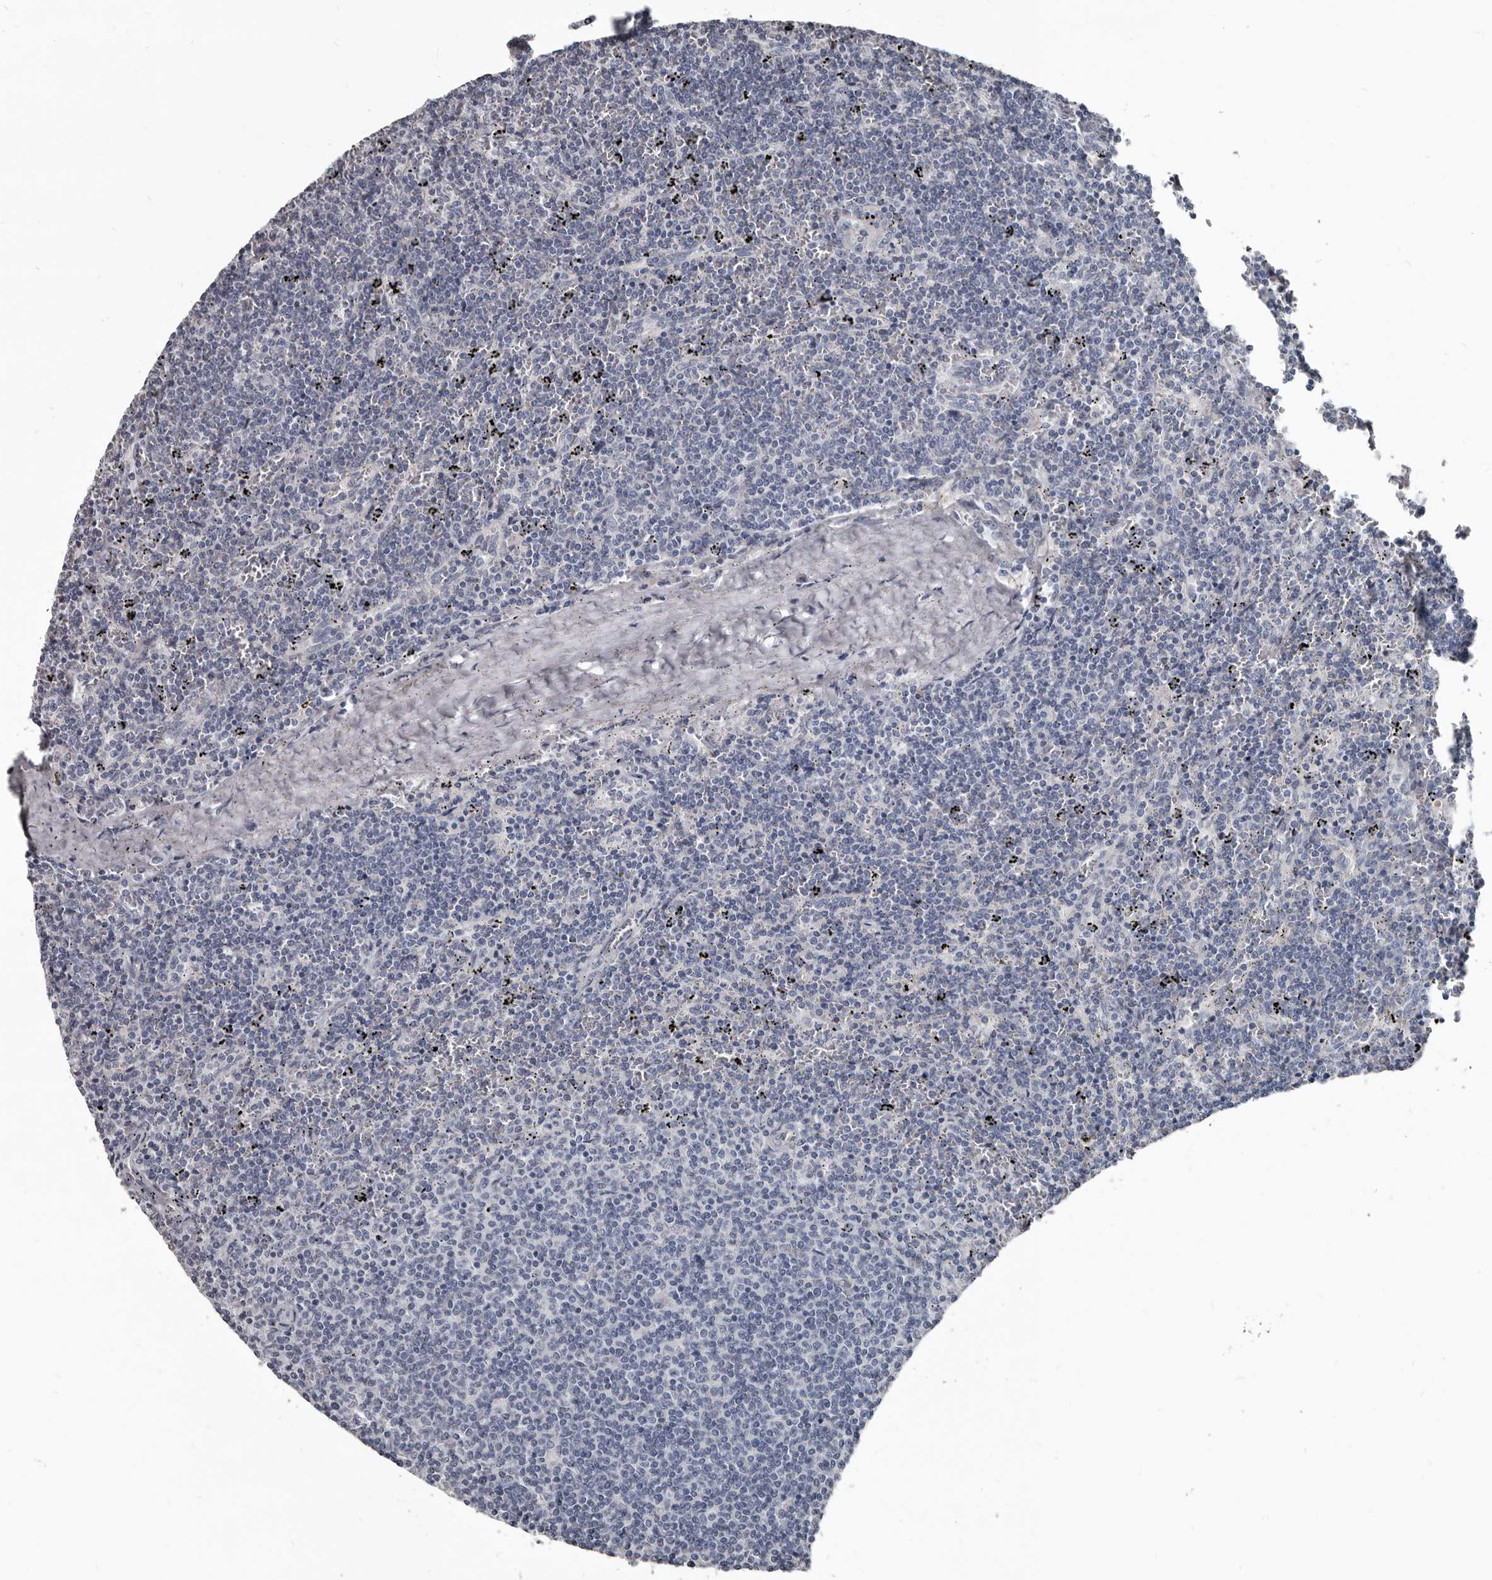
{"staining": {"intensity": "negative", "quantity": "none", "location": "none"}, "tissue": "lymphoma", "cell_type": "Tumor cells", "image_type": "cancer", "snomed": [{"axis": "morphology", "description": "Malignant lymphoma, non-Hodgkin's type, Low grade"}, {"axis": "topography", "description": "Spleen"}], "caption": "Lymphoma stained for a protein using IHC exhibits no expression tumor cells.", "gene": "GREB1", "patient": {"sex": "female", "age": 50}}